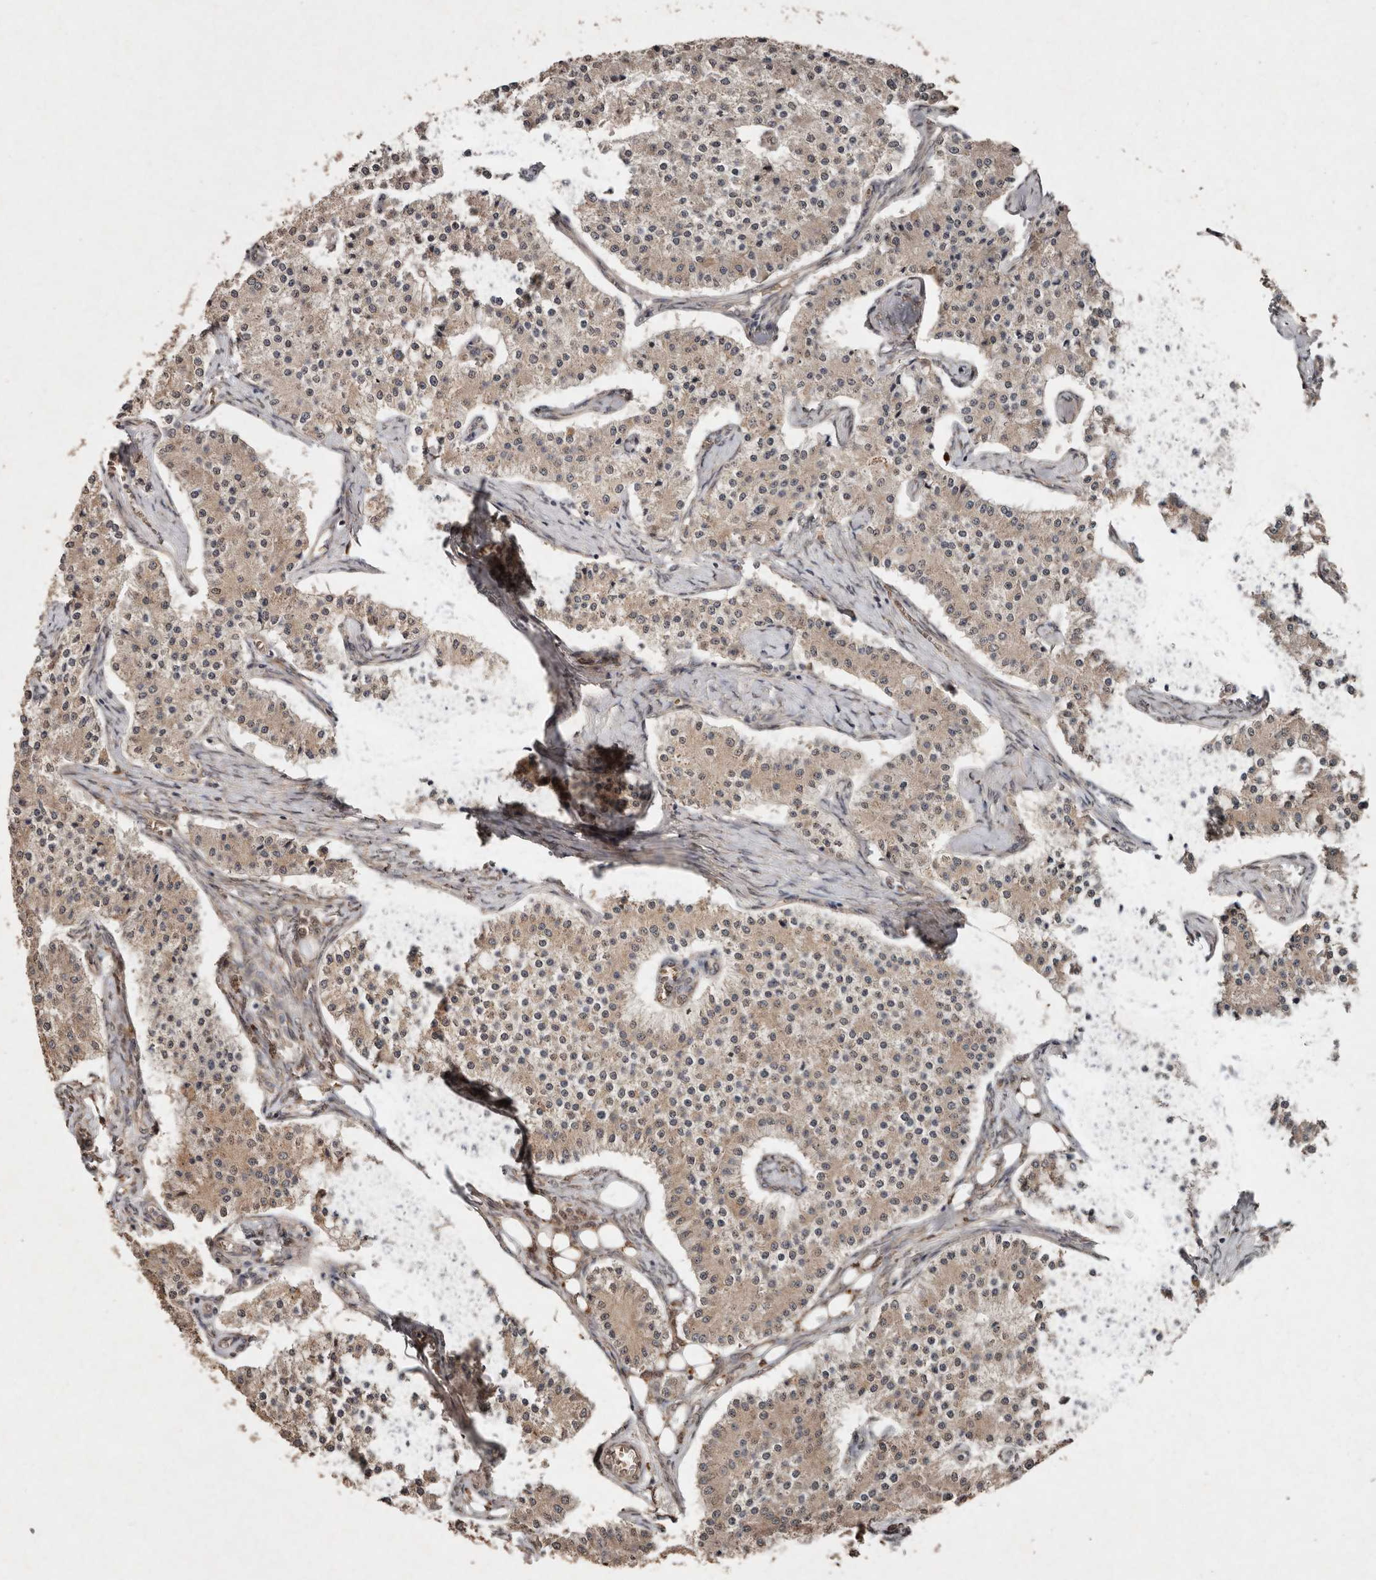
{"staining": {"intensity": "weak", "quantity": ">75%", "location": "cytoplasmic/membranous"}, "tissue": "carcinoid", "cell_type": "Tumor cells", "image_type": "cancer", "snomed": [{"axis": "morphology", "description": "Carcinoid, malignant, NOS"}, {"axis": "topography", "description": "Colon"}], "caption": "This histopathology image exhibits immunohistochemistry staining of human carcinoid, with low weak cytoplasmic/membranous expression in approximately >75% of tumor cells.", "gene": "DIP2C", "patient": {"sex": "female", "age": 52}}